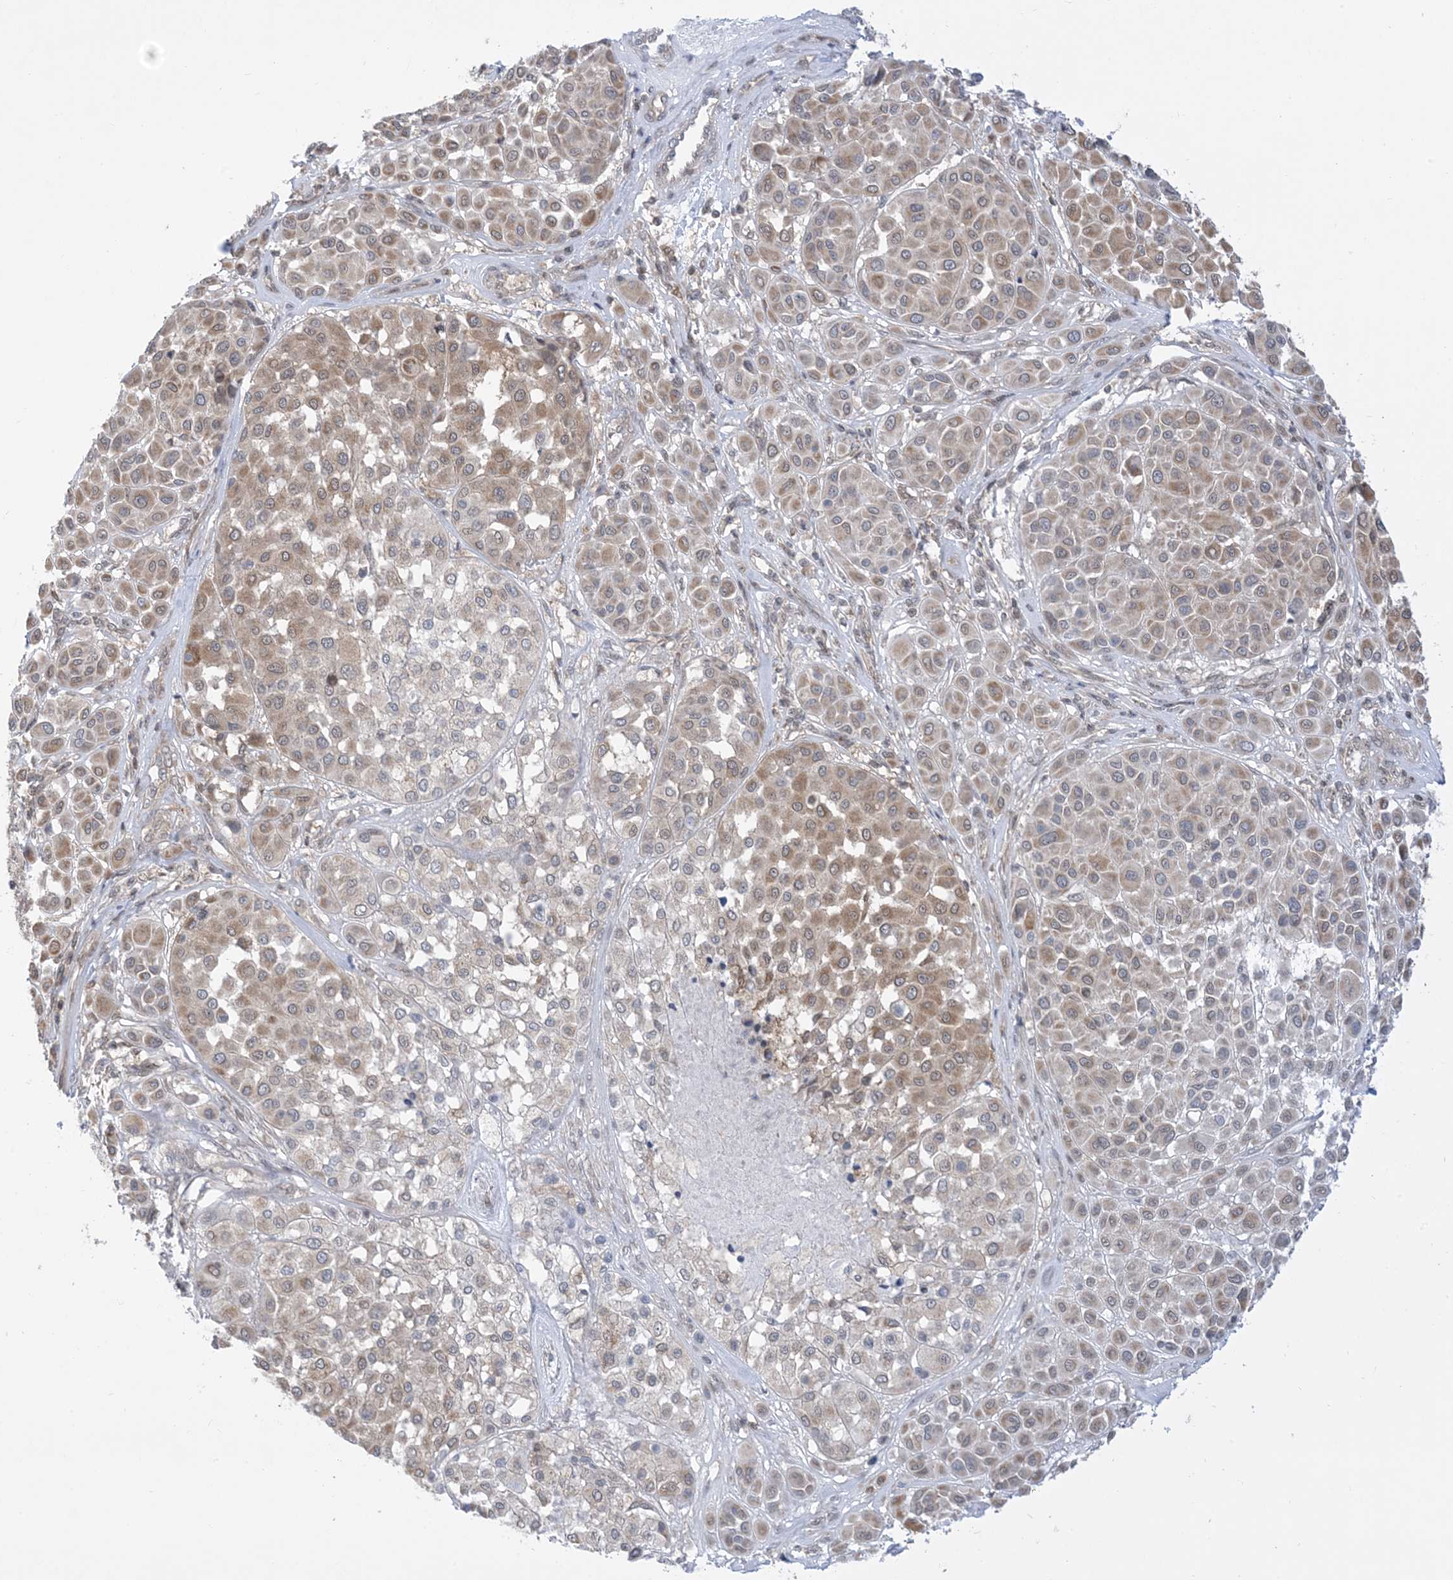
{"staining": {"intensity": "weak", "quantity": "25%-75%", "location": "cytoplasmic/membranous"}, "tissue": "melanoma", "cell_type": "Tumor cells", "image_type": "cancer", "snomed": [{"axis": "morphology", "description": "Malignant melanoma, Metastatic site"}, {"axis": "topography", "description": "Soft tissue"}], "caption": "This is an image of IHC staining of malignant melanoma (metastatic site), which shows weak expression in the cytoplasmic/membranous of tumor cells.", "gene": "CASP4", "patient": {"sex": "male", "age": 41}}